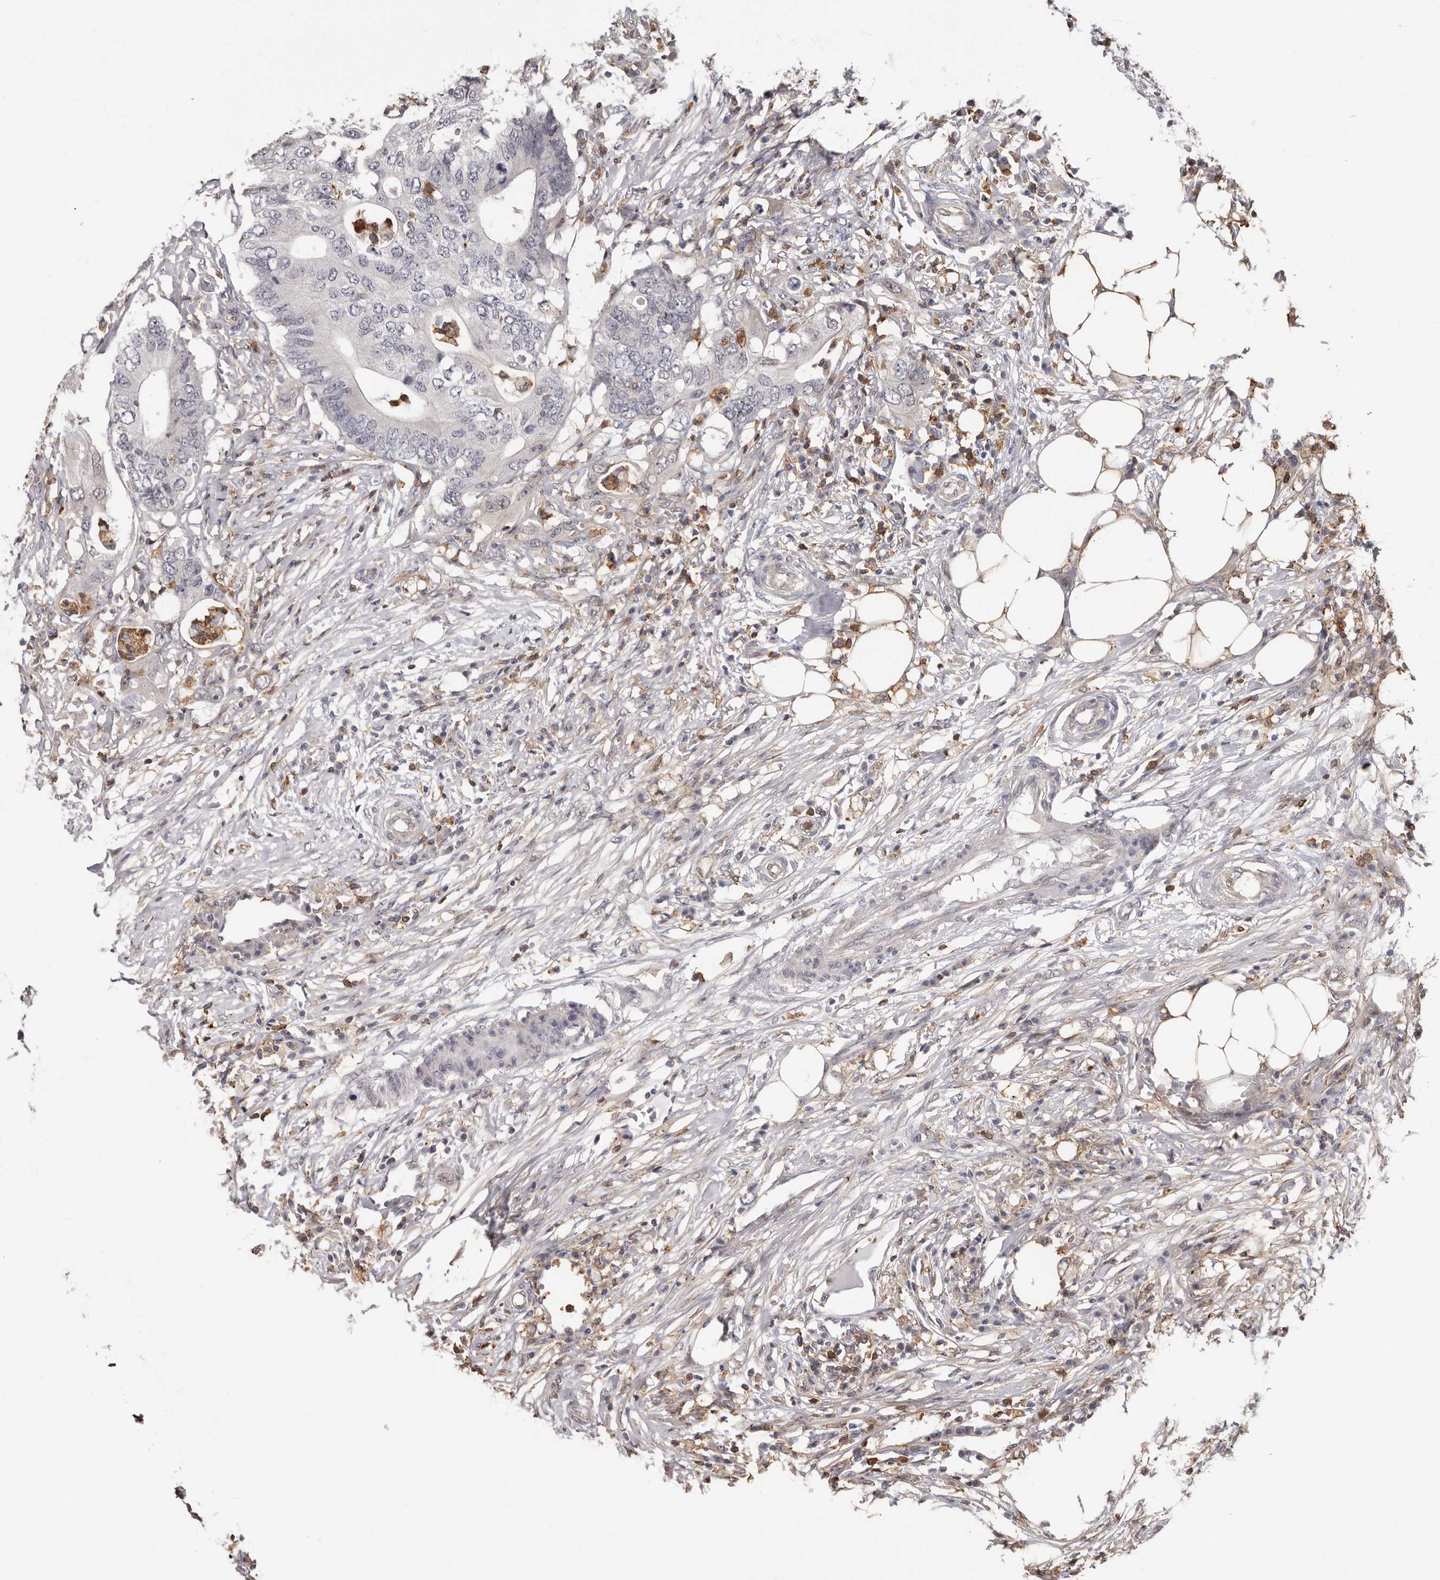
{"staining": {"intensity": "negative", "quantity": "none", "location": "none"}, "tissue": "colorectal cancer", "cell_type": "Tumor cells", "image_type": "cancer", "snomed": [{"axis": "morphology", "description": "Adenocarcinoma, NOS"}, {"axis": "topography", "description": "Colon"}], "caption": "There is no significant expression in tumor cells of adenocarcinoma (colorectal).", "gene": "PRR12", "patient": {"sex": "male", "age": 71}}